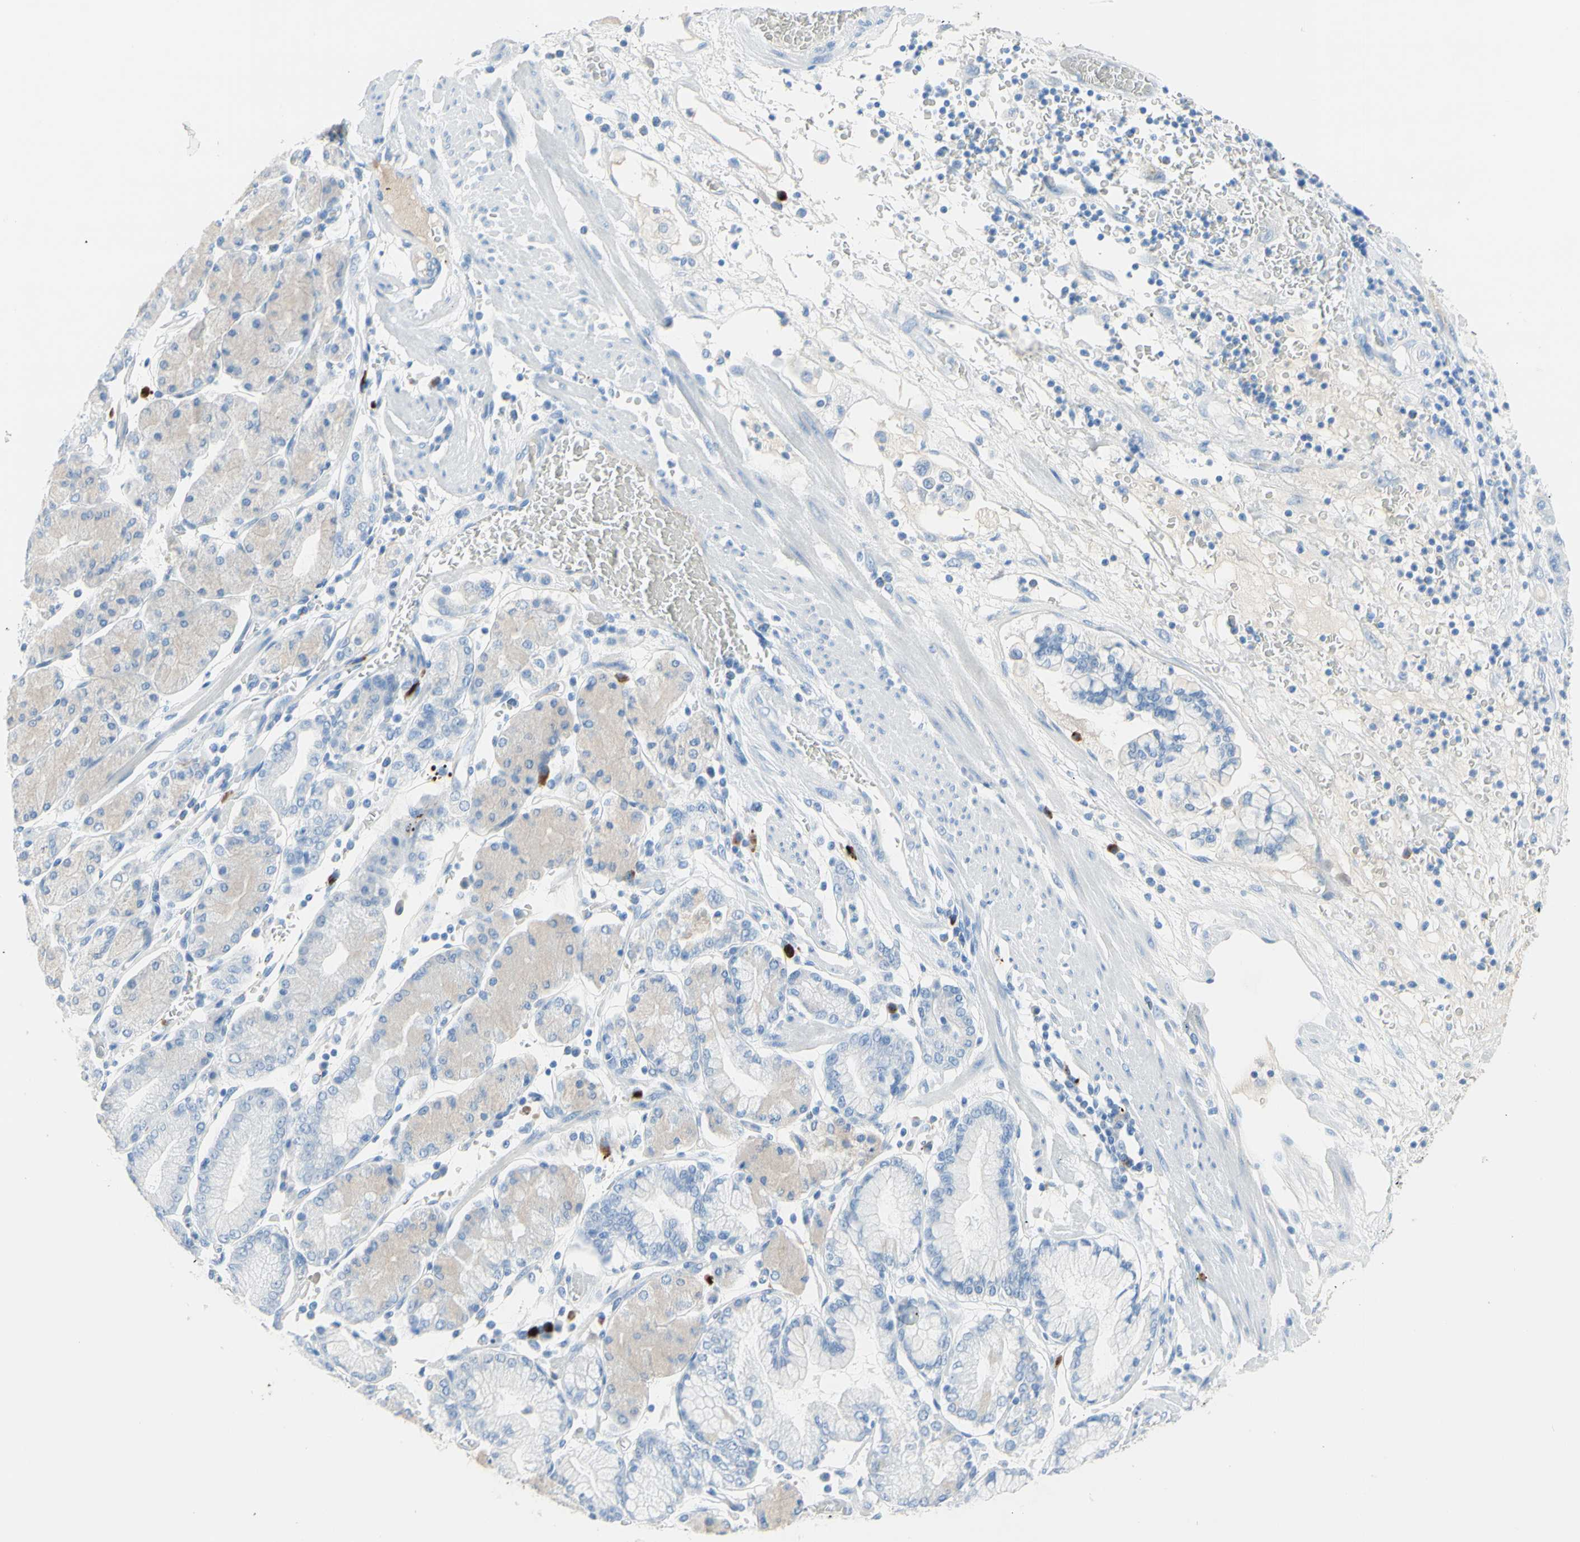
{"staining": {"intensity": "weak", "quantity": "<25%", "location": "cytoplasmic/membranous"}, "tissue": "stomach cancer", "cell_type": "Tumor cells", "image_type": "cancer", "snomed": [{"axis": "morphology", "description": "Normal tissue, NOS"}, {"axis": "morphology", "description": "Adenocarcinoma, NOS"}, {"axis": "topography", "description": "Stomach, upper"}, {"axis": "topography", "description": "Stomach"}], "caption": "Human adenocarcinoma (stomach) stained for a protein using immunohistochemistry (IHC) displays no positivity in tumor cells.", "gene": "IL6ST", "patient": {"sex": "male", "age": 76}}